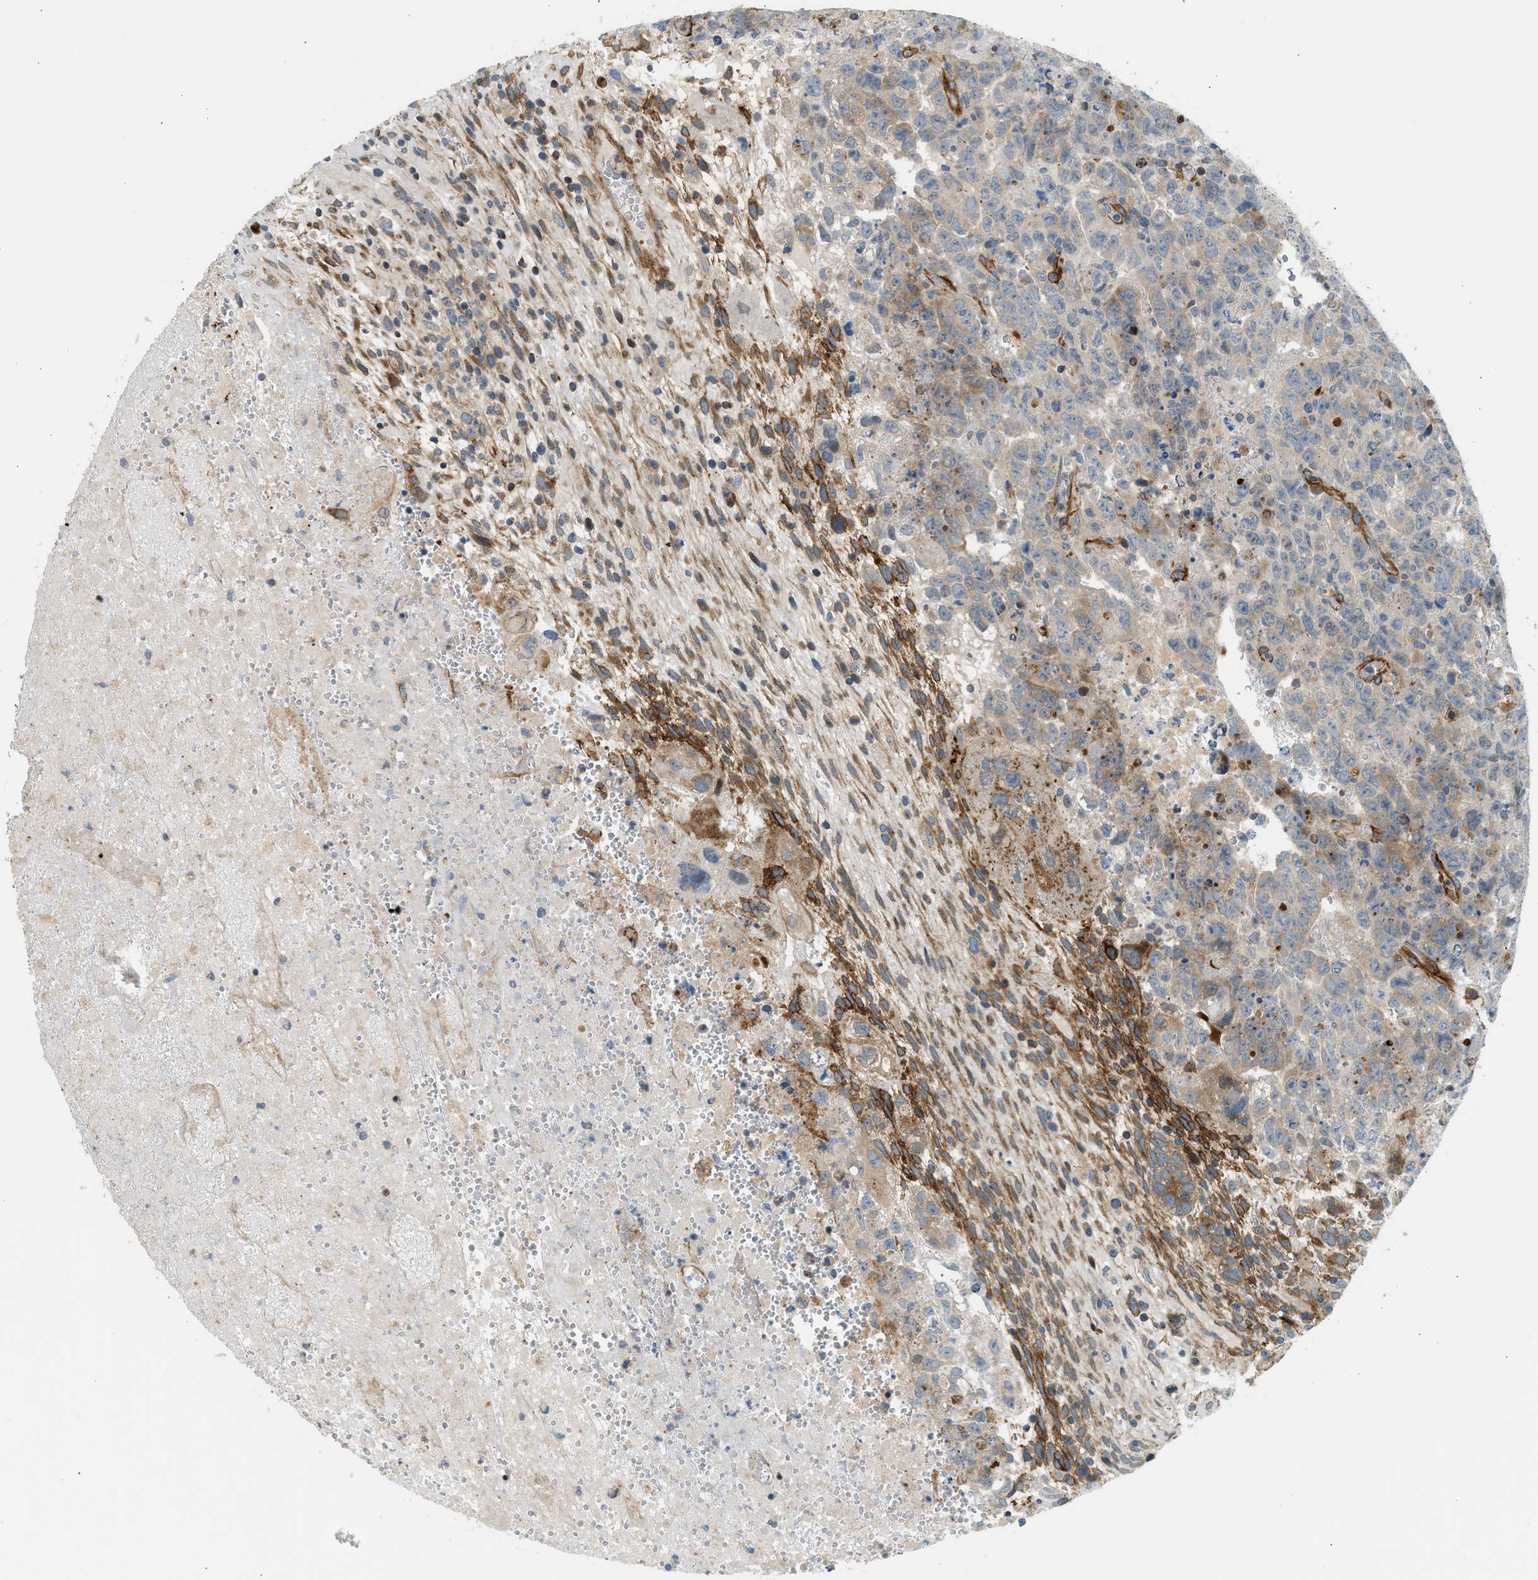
{"staining": {"intensity": "moderate", "quantity": "<25%", "location": "cytoplasmic/membranous"}, "tissue": "testis cancer", "cell_type": "Tumor cells", "image_type": "cancer", "snomed": [{"axis": "morphology", "description": "Carcinoma, Embryonal, NOS"}, {"axis": "topography", "description": "Testis"}], "caption": "This image displays IHC staining of human testis embryonal carcinoma, with low moderate cytoplasmic/membranous staining in approximately <25% of tumor cells.", "gene": "EDNRA", "patient": {"sex": "male", "age": 28}}